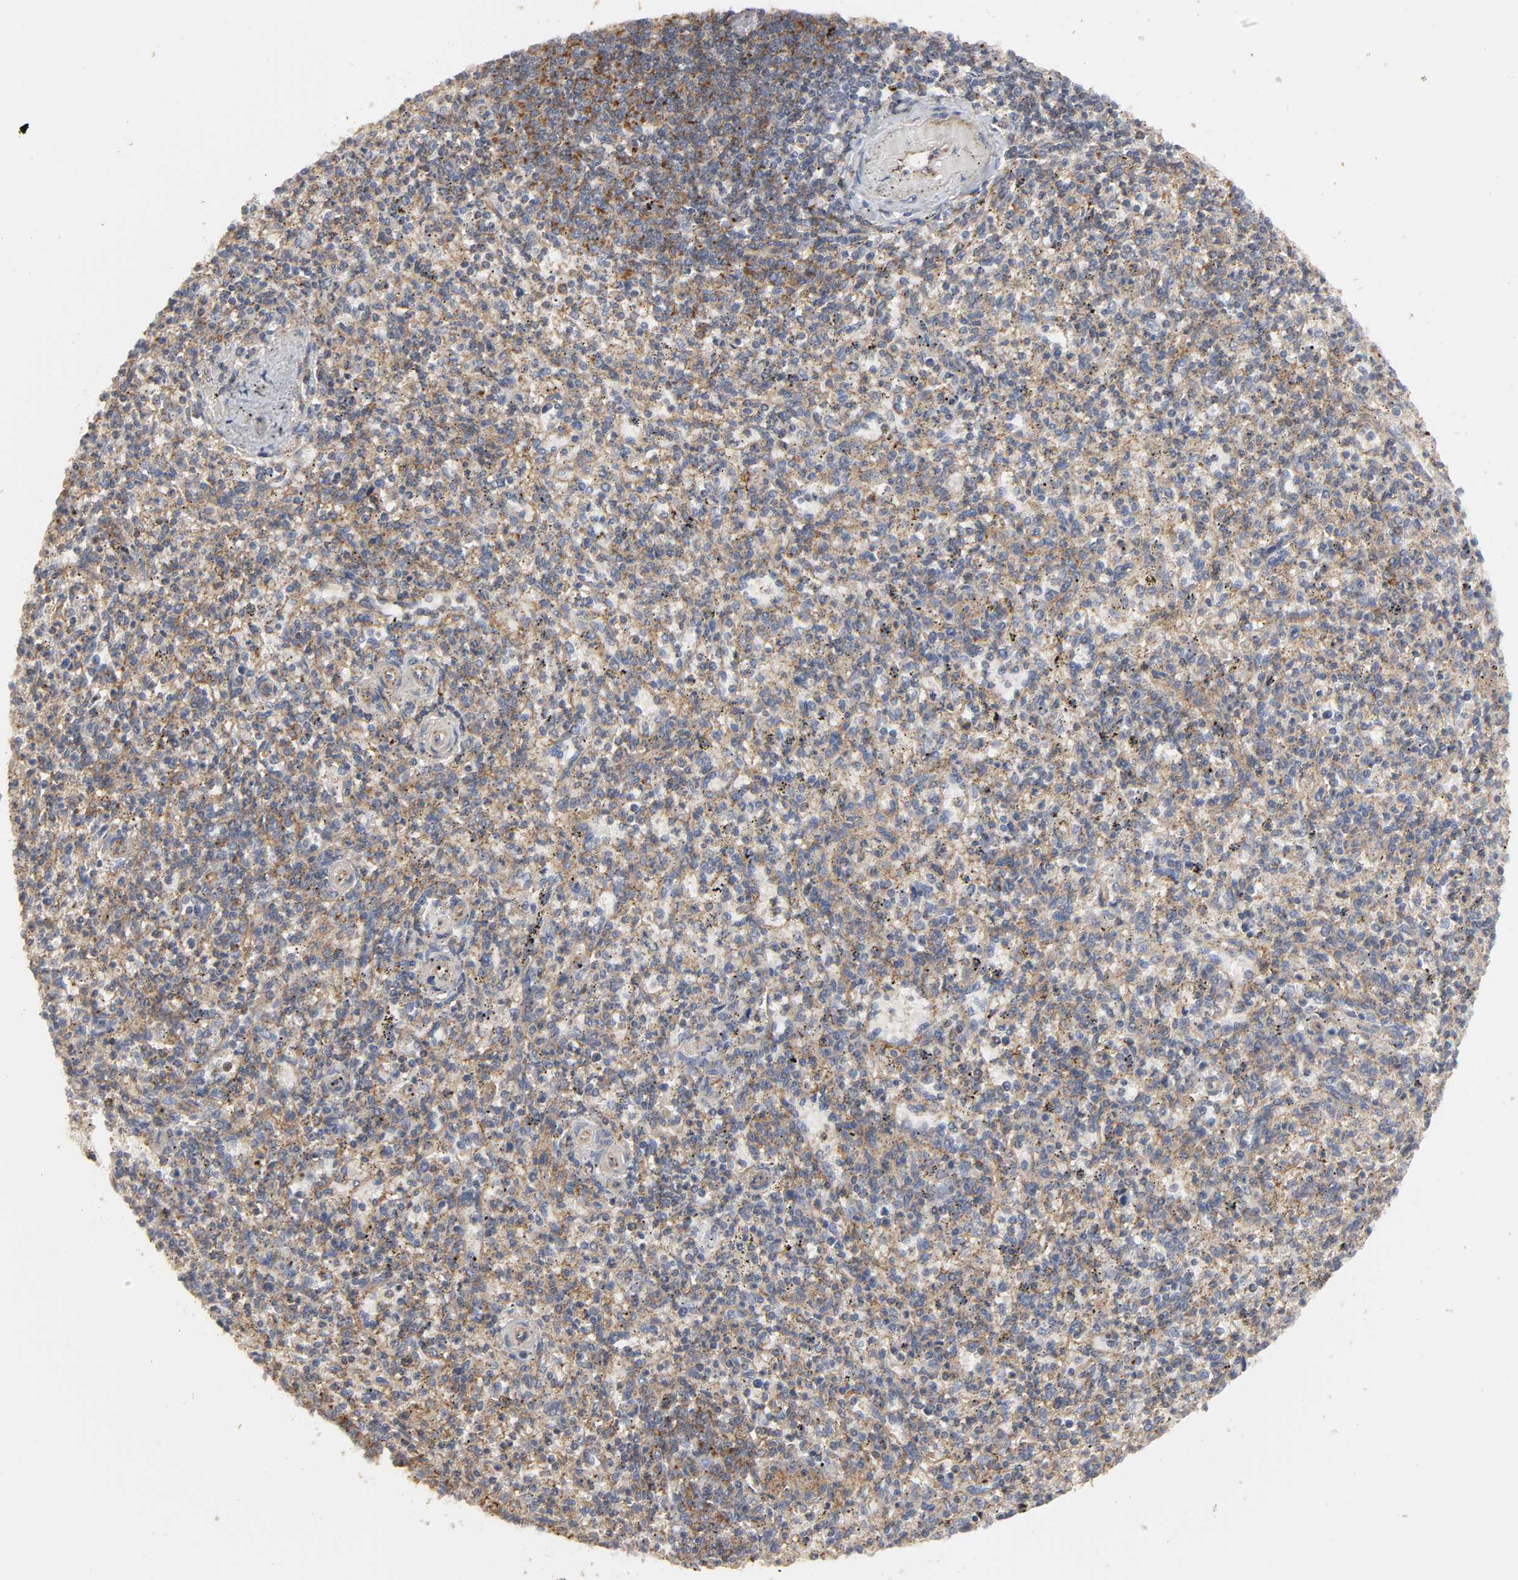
{"staining": {"intensity": "moderate", "quantity": ">75%", "location": "cytoplasmic/membranous"}, "tissue": "spleen", "cell_type": "Cells in red pulp", "image_type": "normal", "snomed": [{"axis": "morphology", "description": "Normal tissue, NOS"}, {"axis": "topography", "description": "Spleen"}], "caption": "Immunohistochemical staining of unremarkable human spleen demonstrates medium levels of moderate cytoplasmic/membranous expression in about >75% of cells in red pulp. Using DAB (3,3'-diaminobenzidine) (brown) and hematoxylin (blue) stains, captured at high magnification using brightfield microscopy.", "gene": "SH3GLB1", "patient": {"sex": "male", "age": 72}}